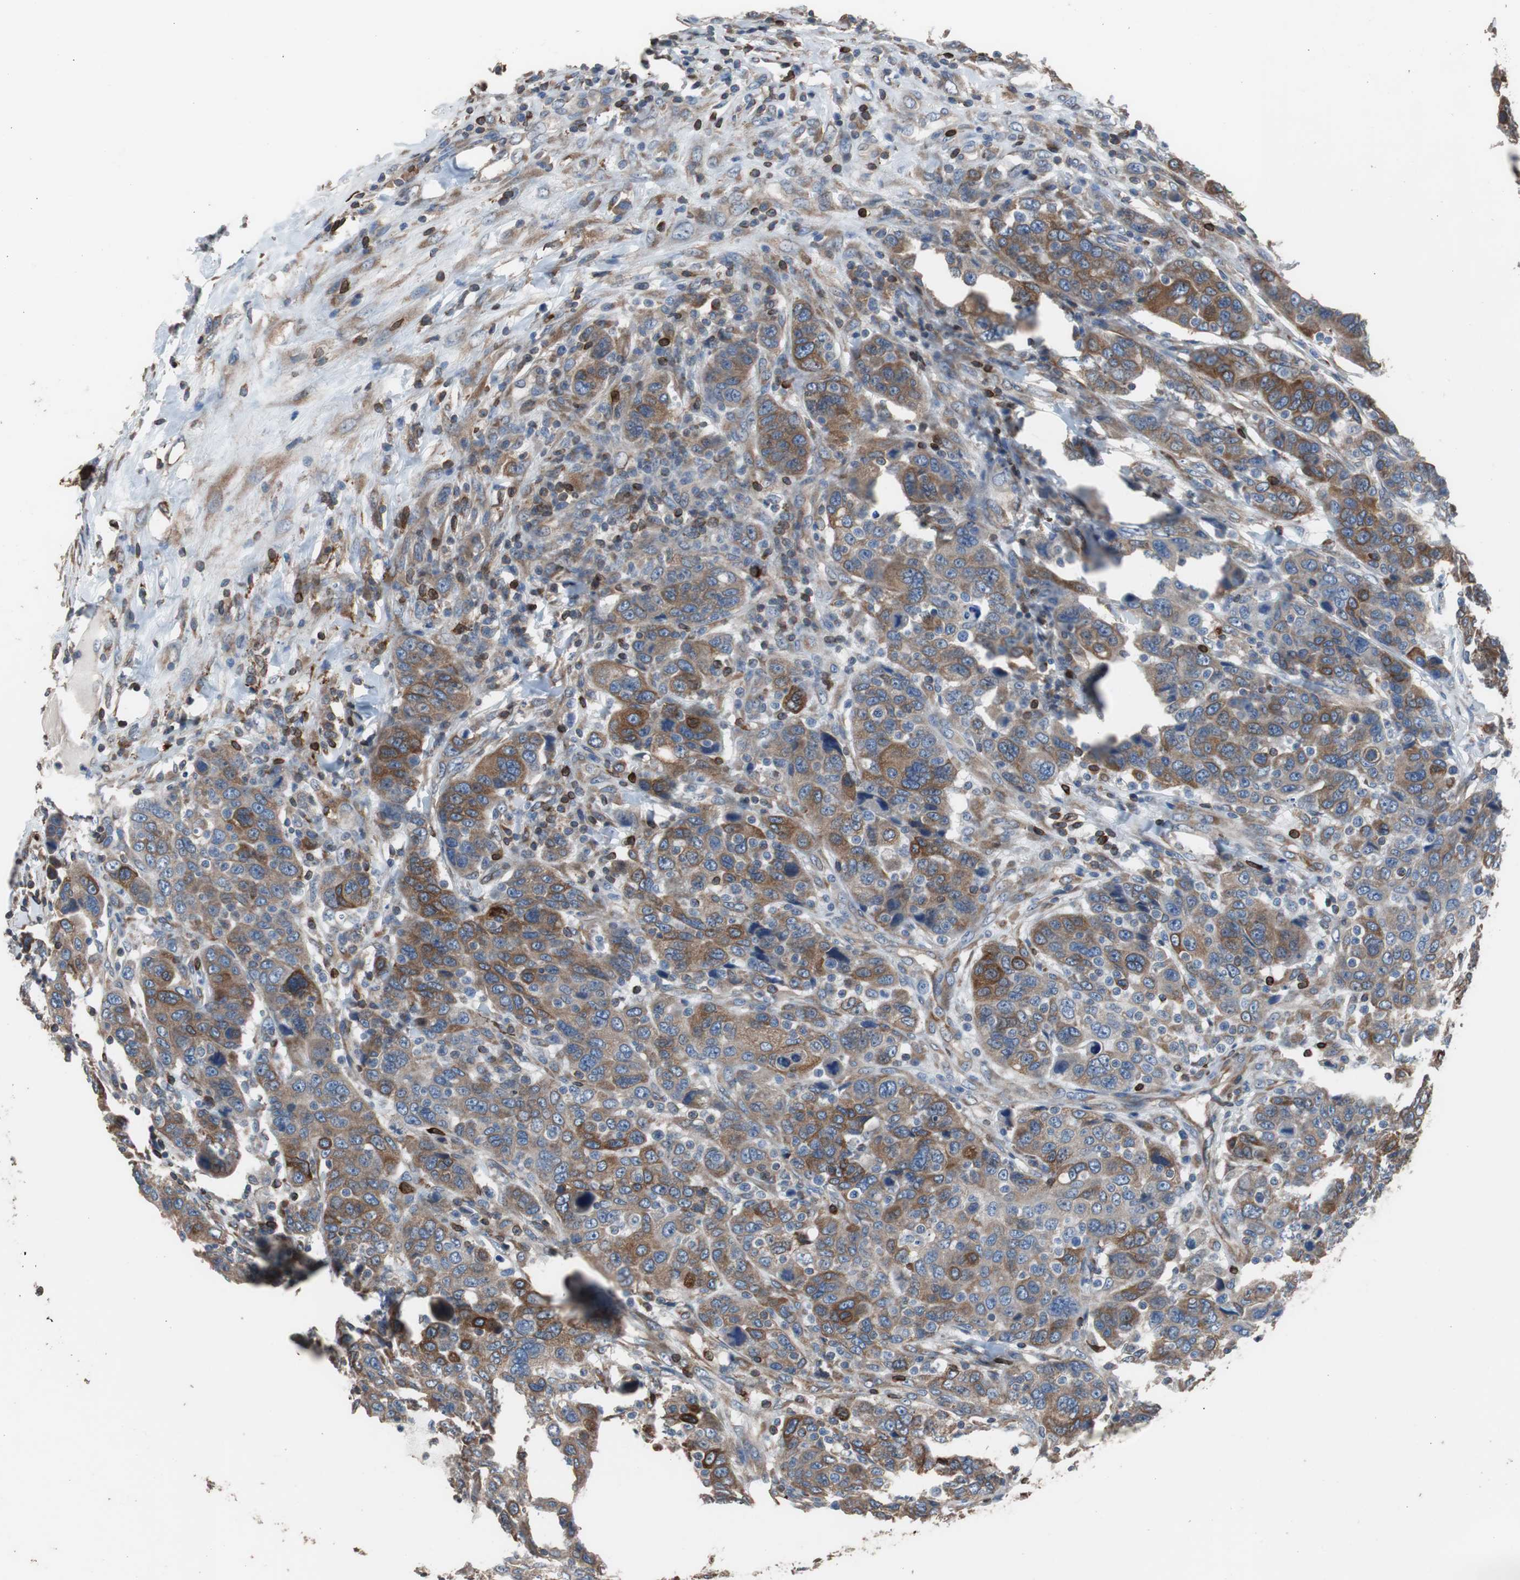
{"staining": {"intensity": "moderate", "quantity": ">75%", "location": "cytoplasmic/membranous"}, "tissue": "breast cancer", "cell_type": "Tumor cells", "image_type": "cancer", "snomed": [{"axis": "morphology", "description": "Duct carcinoma"}, {"axis": "topography", "description": "Breast"}], "caption": "Human breast cancer stained for a protein (brown) reveals moderate cytoplasmic/membranous positive positivity in approximately >75% of tumor cells.", "gene": "PBXIP1", "patient": {"sex": "female", "age": 37}}